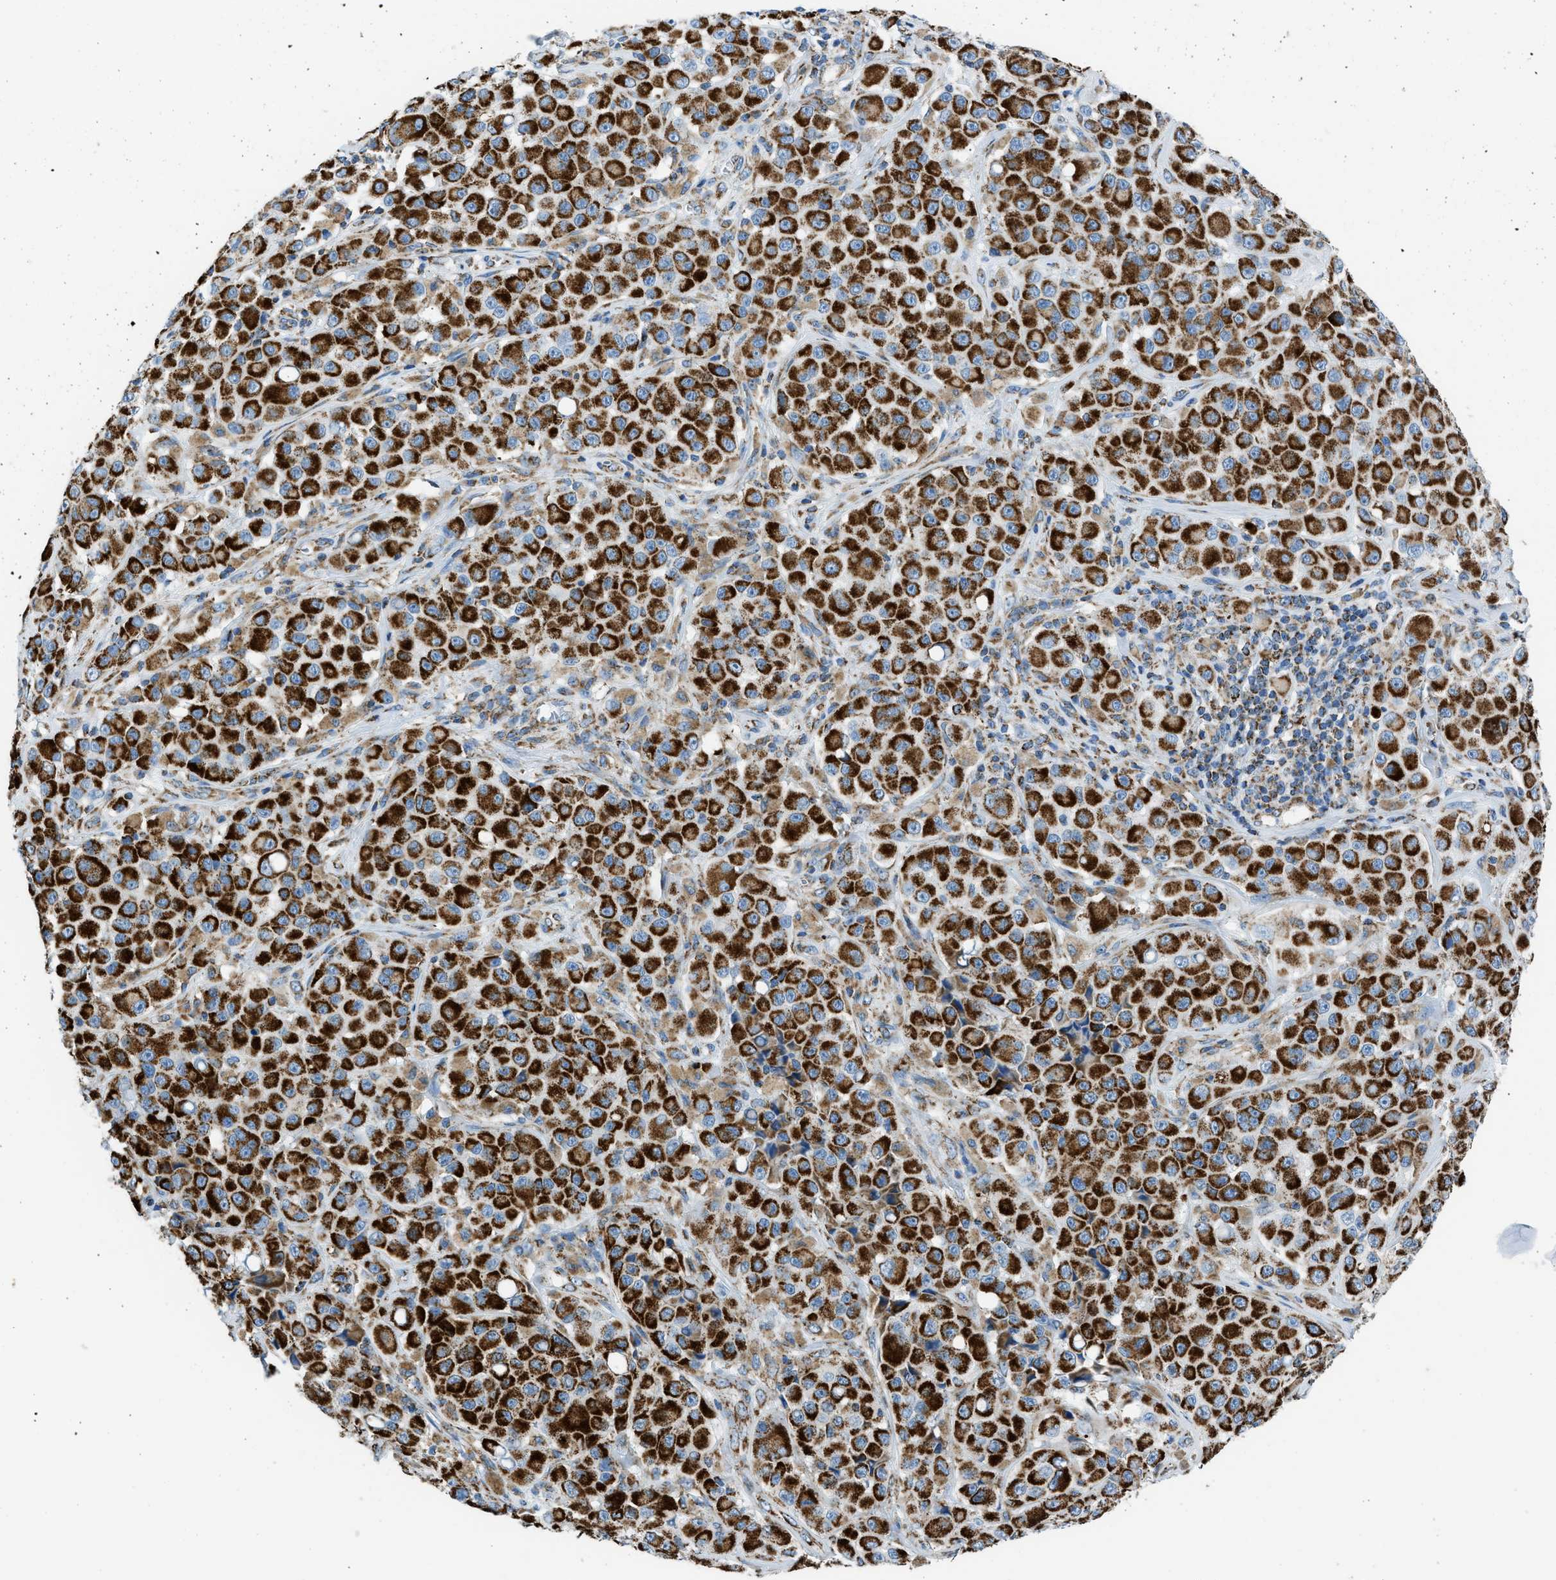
{"staining": {"intensity": "strong", "quantity": ">75%", "location": "cytoplasmic/membranous"}, "tissue": "melanoma", "cell_type": "Tumor cells", "image_type": "cancer", "snomed": [{"axis": "morphology", "description": "Malignant melanoma, NOS"}, {"axis": "topography", "description": "Skin"}], "caption": "Immunohistochemistry histopathology image of neoplastic tissue: malignant melanoma stained using immunohistochemistry (IHC) reveals high levels of strong protein expression localized specifically in the cytoplasmic/membranous of tumor cells, appearing as a cytoplasmic/membranous brown color.", "gene": "PHB2", "patient": {"sex": "male", "age": 84}}